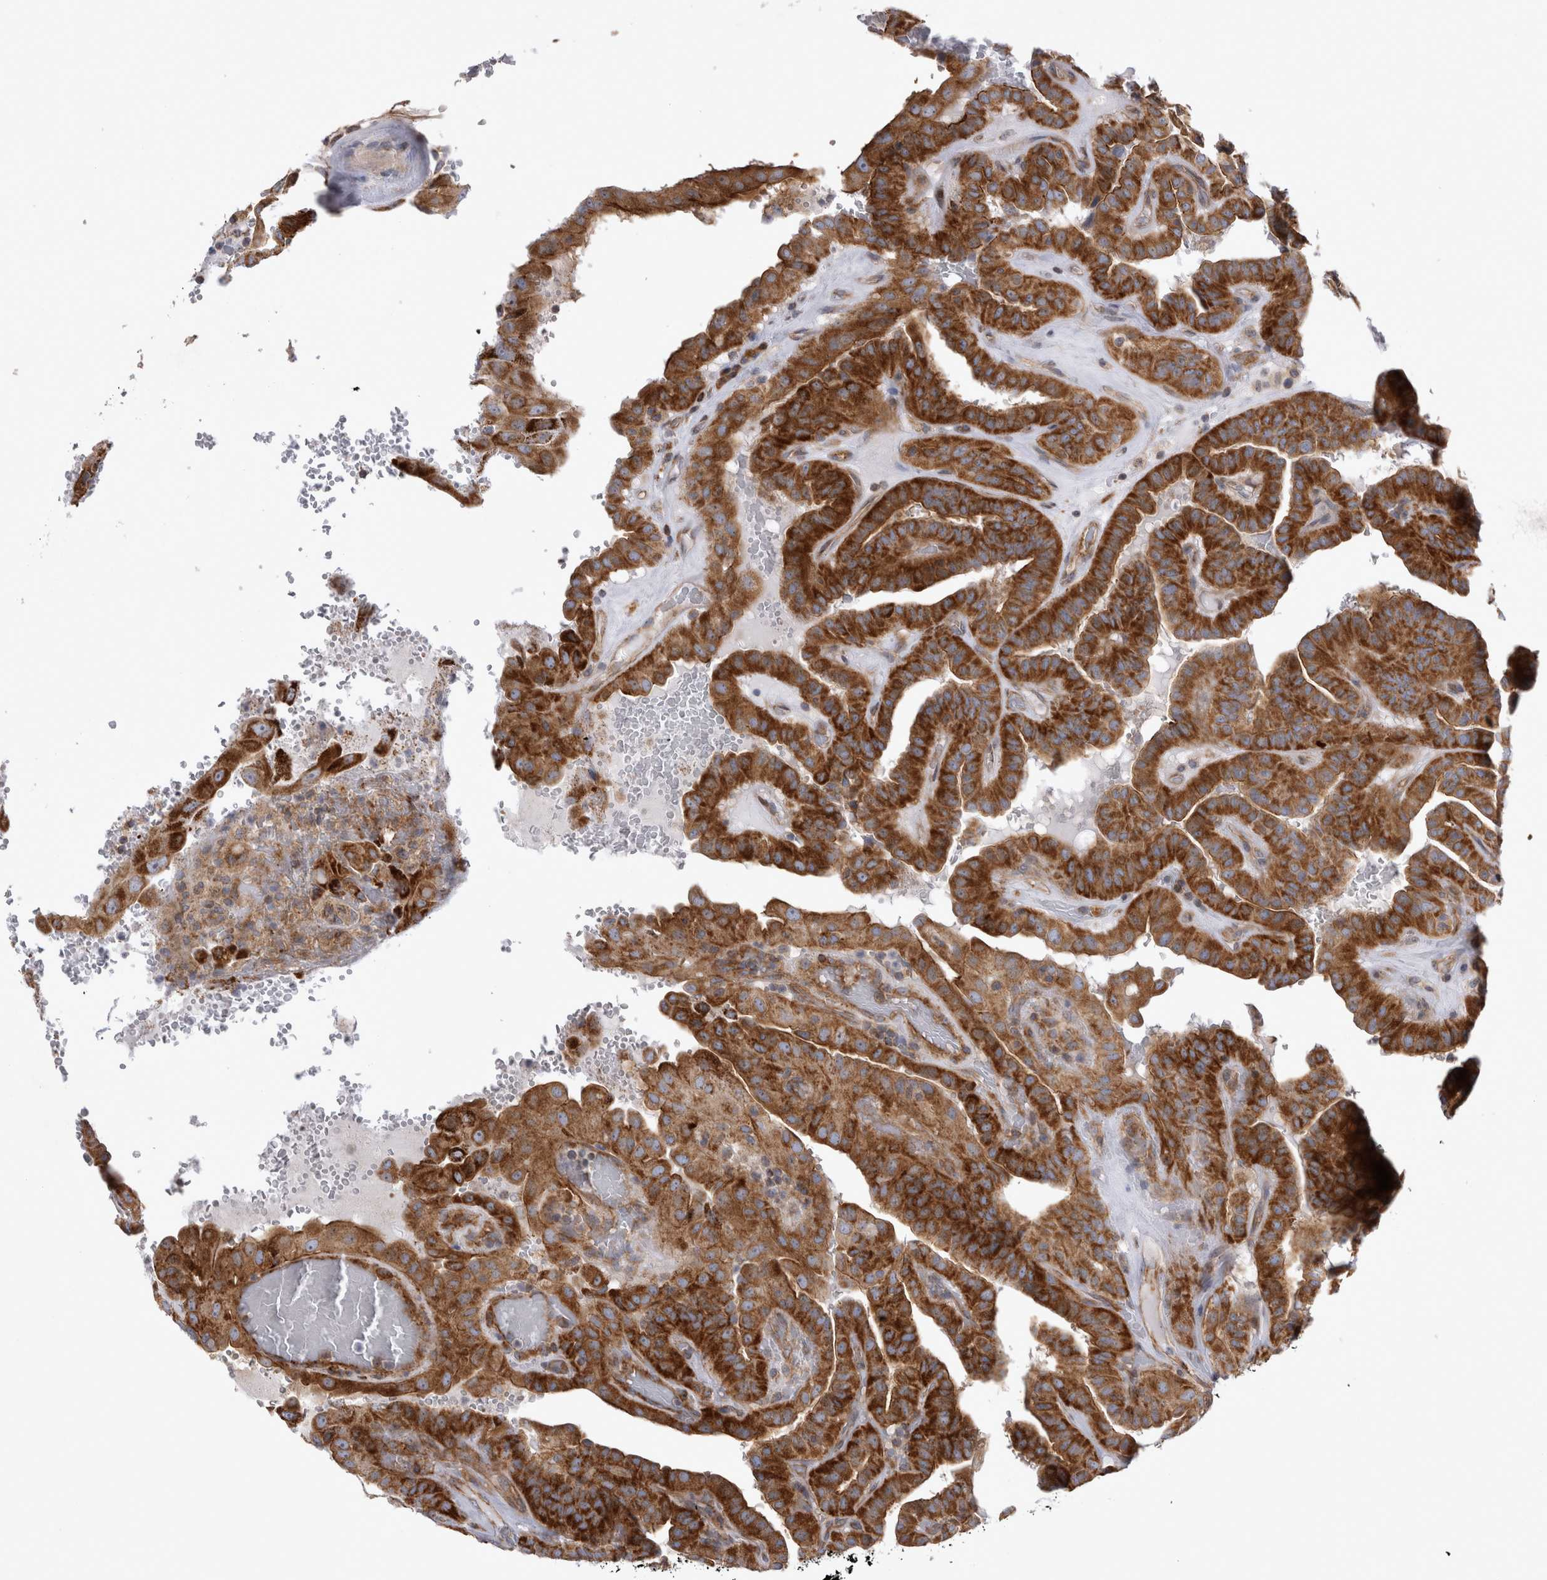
{"staining": {"intensity": "strong", "quantity": ">75%", "location": "cytoplasmic/membranous"}, "tissue": "thyroid cancer", "cell_type": "Tumor cells", "image_type": "cancer", "snomed": [{"axis": "morphology", "description": "Papillary adenocarcinoma, NOS"}, {"axis": "topography", "description": "Thyroid gland"}], "caption": "IHC of thyroid papillary adenocarcinoma exhibits high levels of strong cytoplasmic/membranous positivity in about >75% of tumor cells.", "gene": "TSPOAP1", "patient": {"sex": "male", "age": 77}}